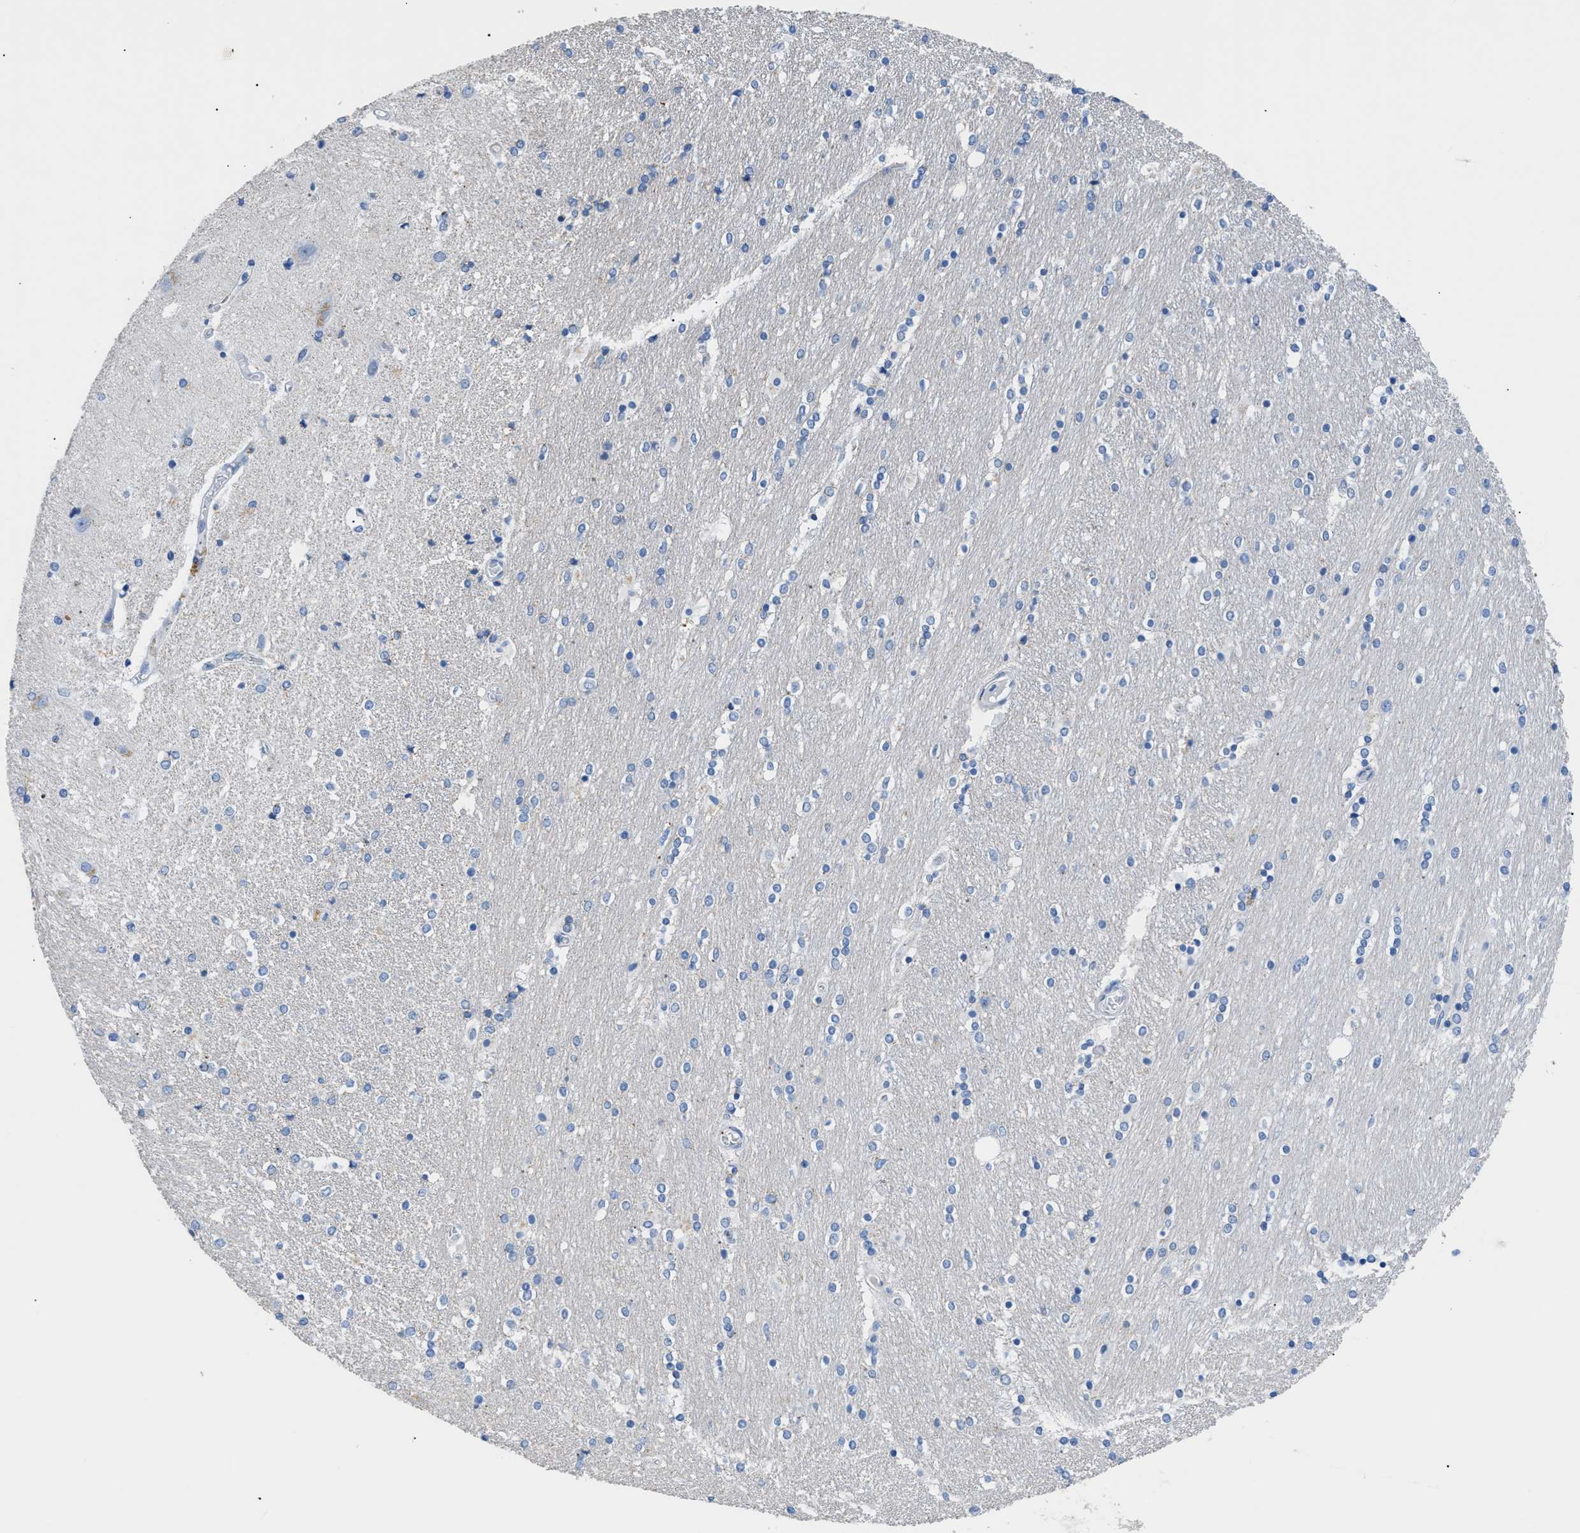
{"staining": {"intensity": "negative", "quantity": "none", "location": "none"}, "tissue": "caudate", "cell_type": "Glial cells", "image_type": "normal", "snomed": [{"axis": "morphology", "description": "Normal tissue, NOS"}, {"axis": "topography", "description": "Lateral ventricle wall"}], "caption": "Immunohistochemistry (IHC) of unremarkable caudate displays no positivity in glial cells.", "gene": "FDCSP", "patient": {"sex": "female", "age": 54}}